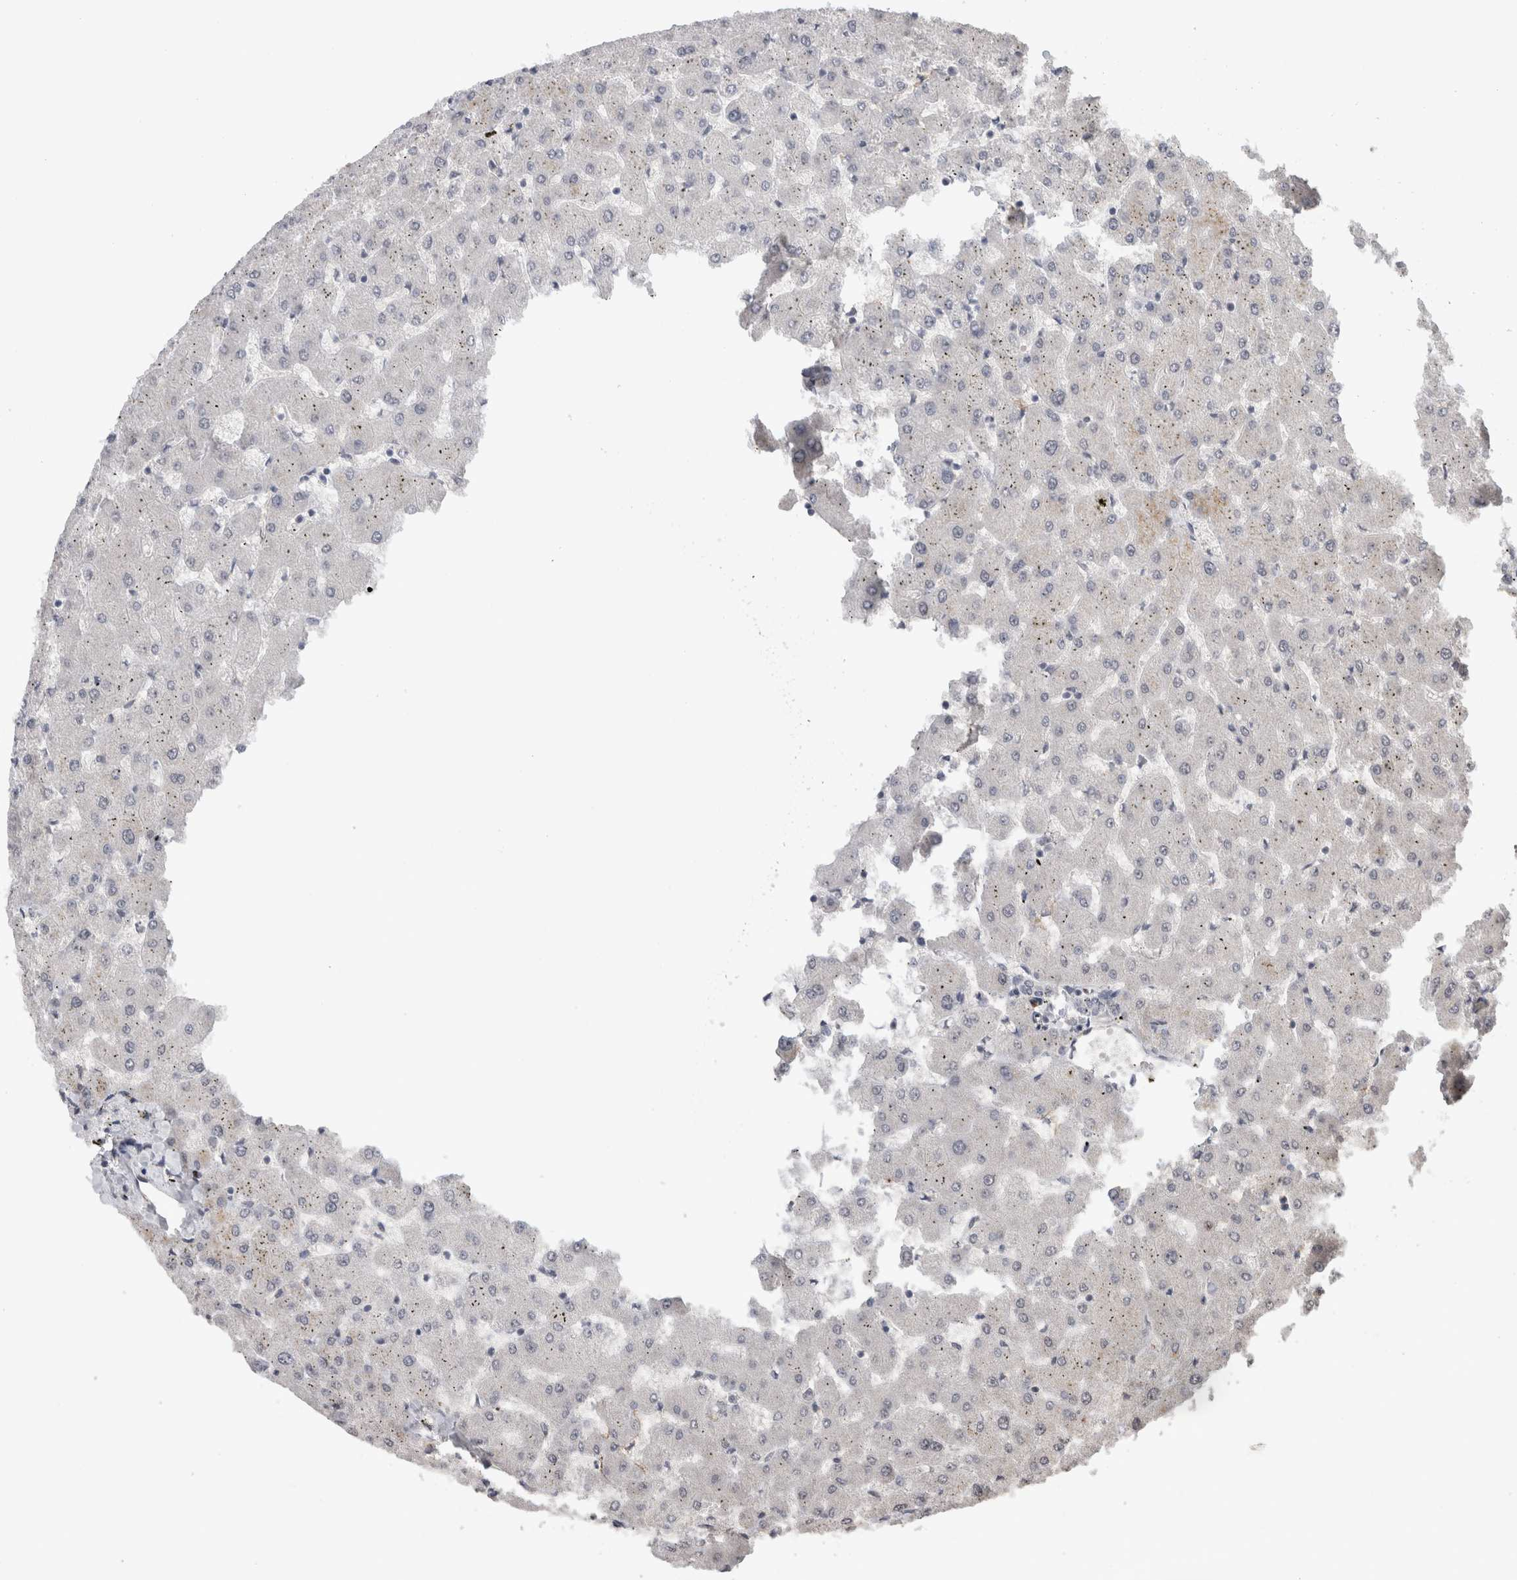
{"staining": {"intensity": "negative", "quantity": "none", "location": "none"}, "tissue": "liver", "cell_type": "Cholangiocytes", "image_type": "normal", "snomed": [{"axis": "morphology", "description": "Normal tissue, NOS"}, {"axis": "topography", "description": "Liver"}], "caption": "IHC of benign liver reveals no expression in cholangiocytes.", "gene": "CDH13", "patient": {"sex": "female", "age": 63}}